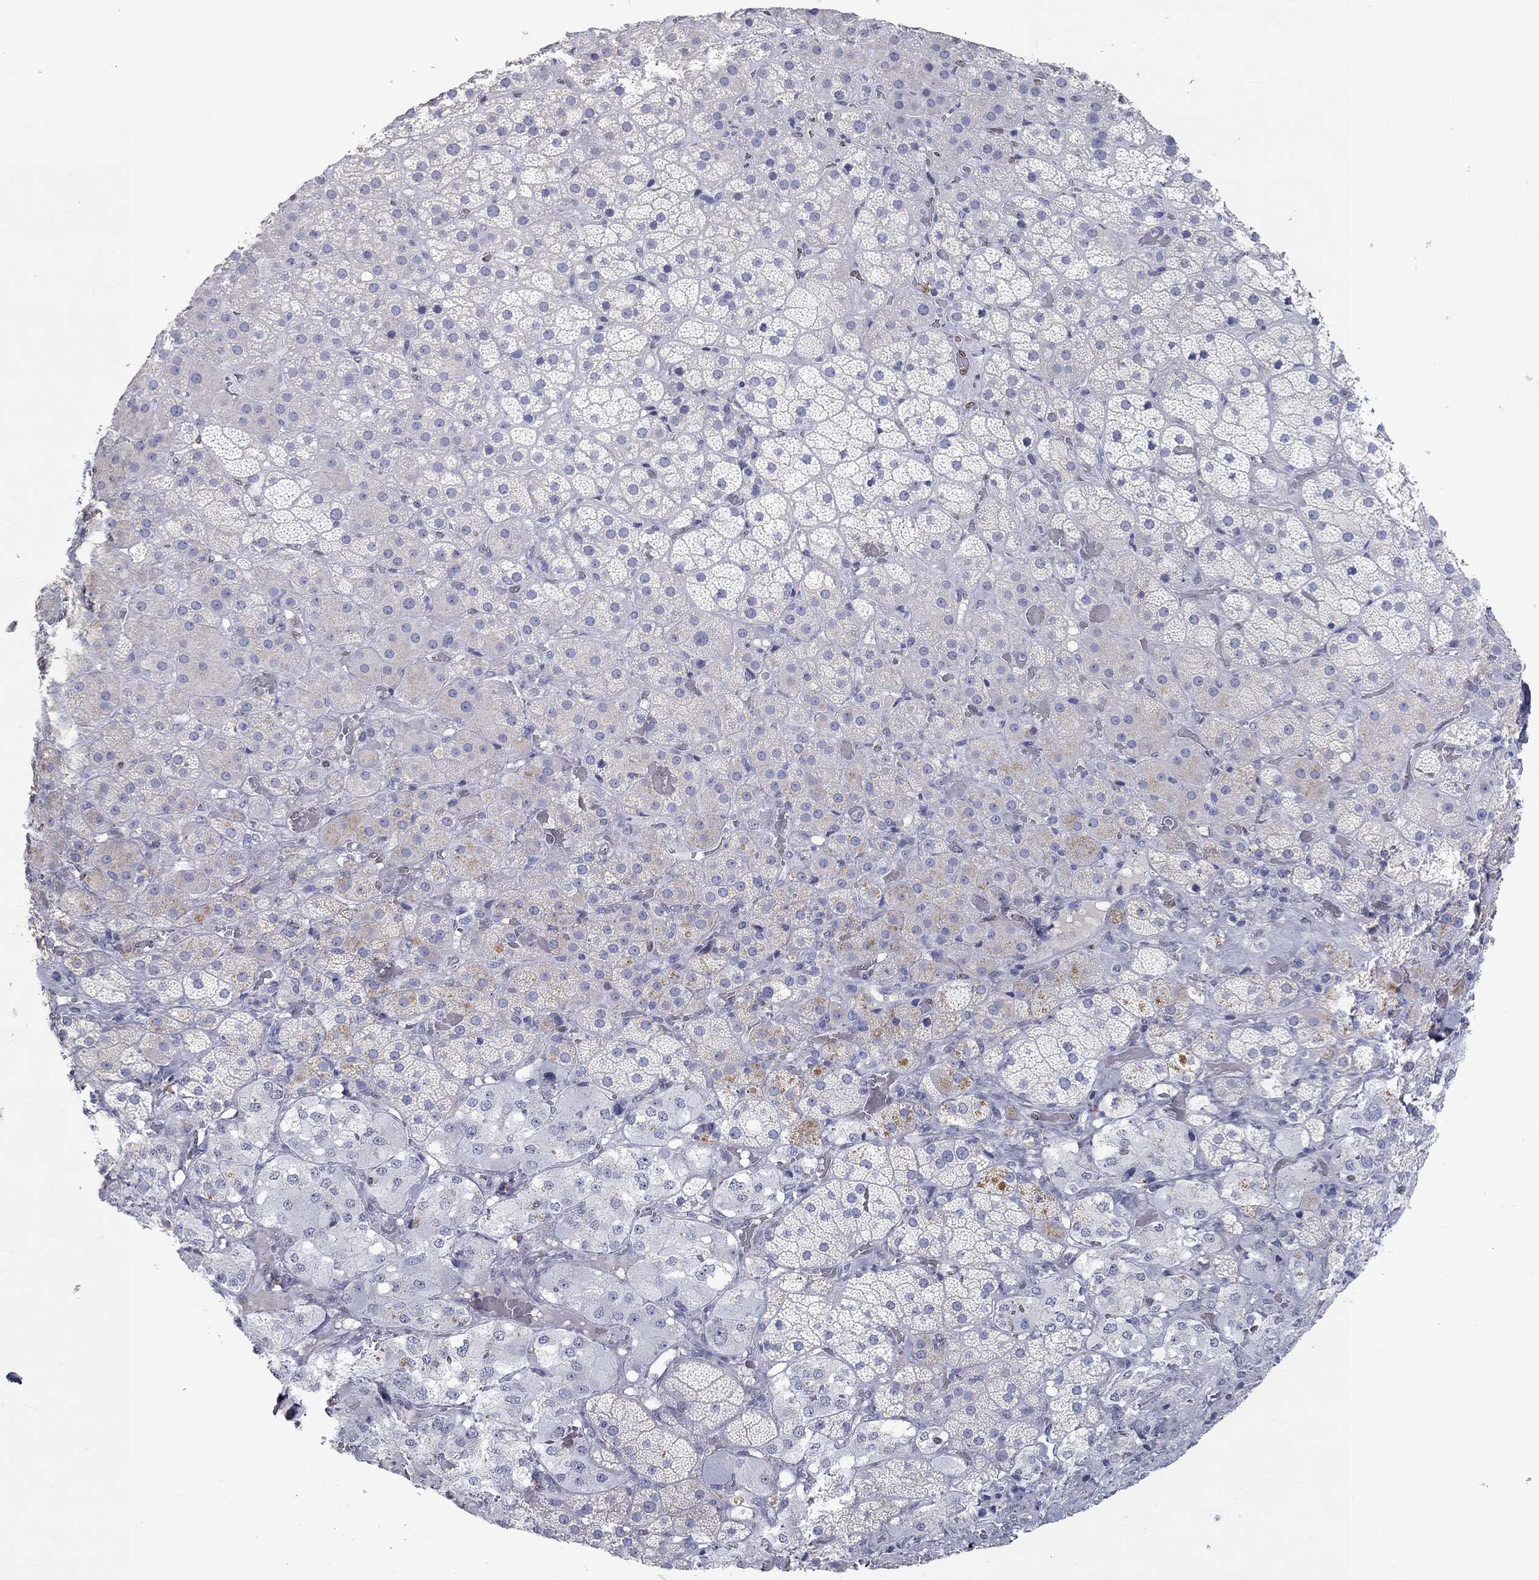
{"staining": {"intensity": "weak", "quantity": "<25%", "location": "cytoplasmic/membranous"}, "tissue": "adrenal gland", "cell_type": "Glandular cells", "image_type": "normal", "snomed": [{"axis": "morphology", "description": "Normal tissue, NOS"}, {"axis": "topography", "description": "Adrenal gland"}], "caption": "This is an immunohistochemistry image of normal adrenal gland. There is no expression in glandular cells.", "gene": "FGF2", "patient": {"sex": "male", "age": 57}}